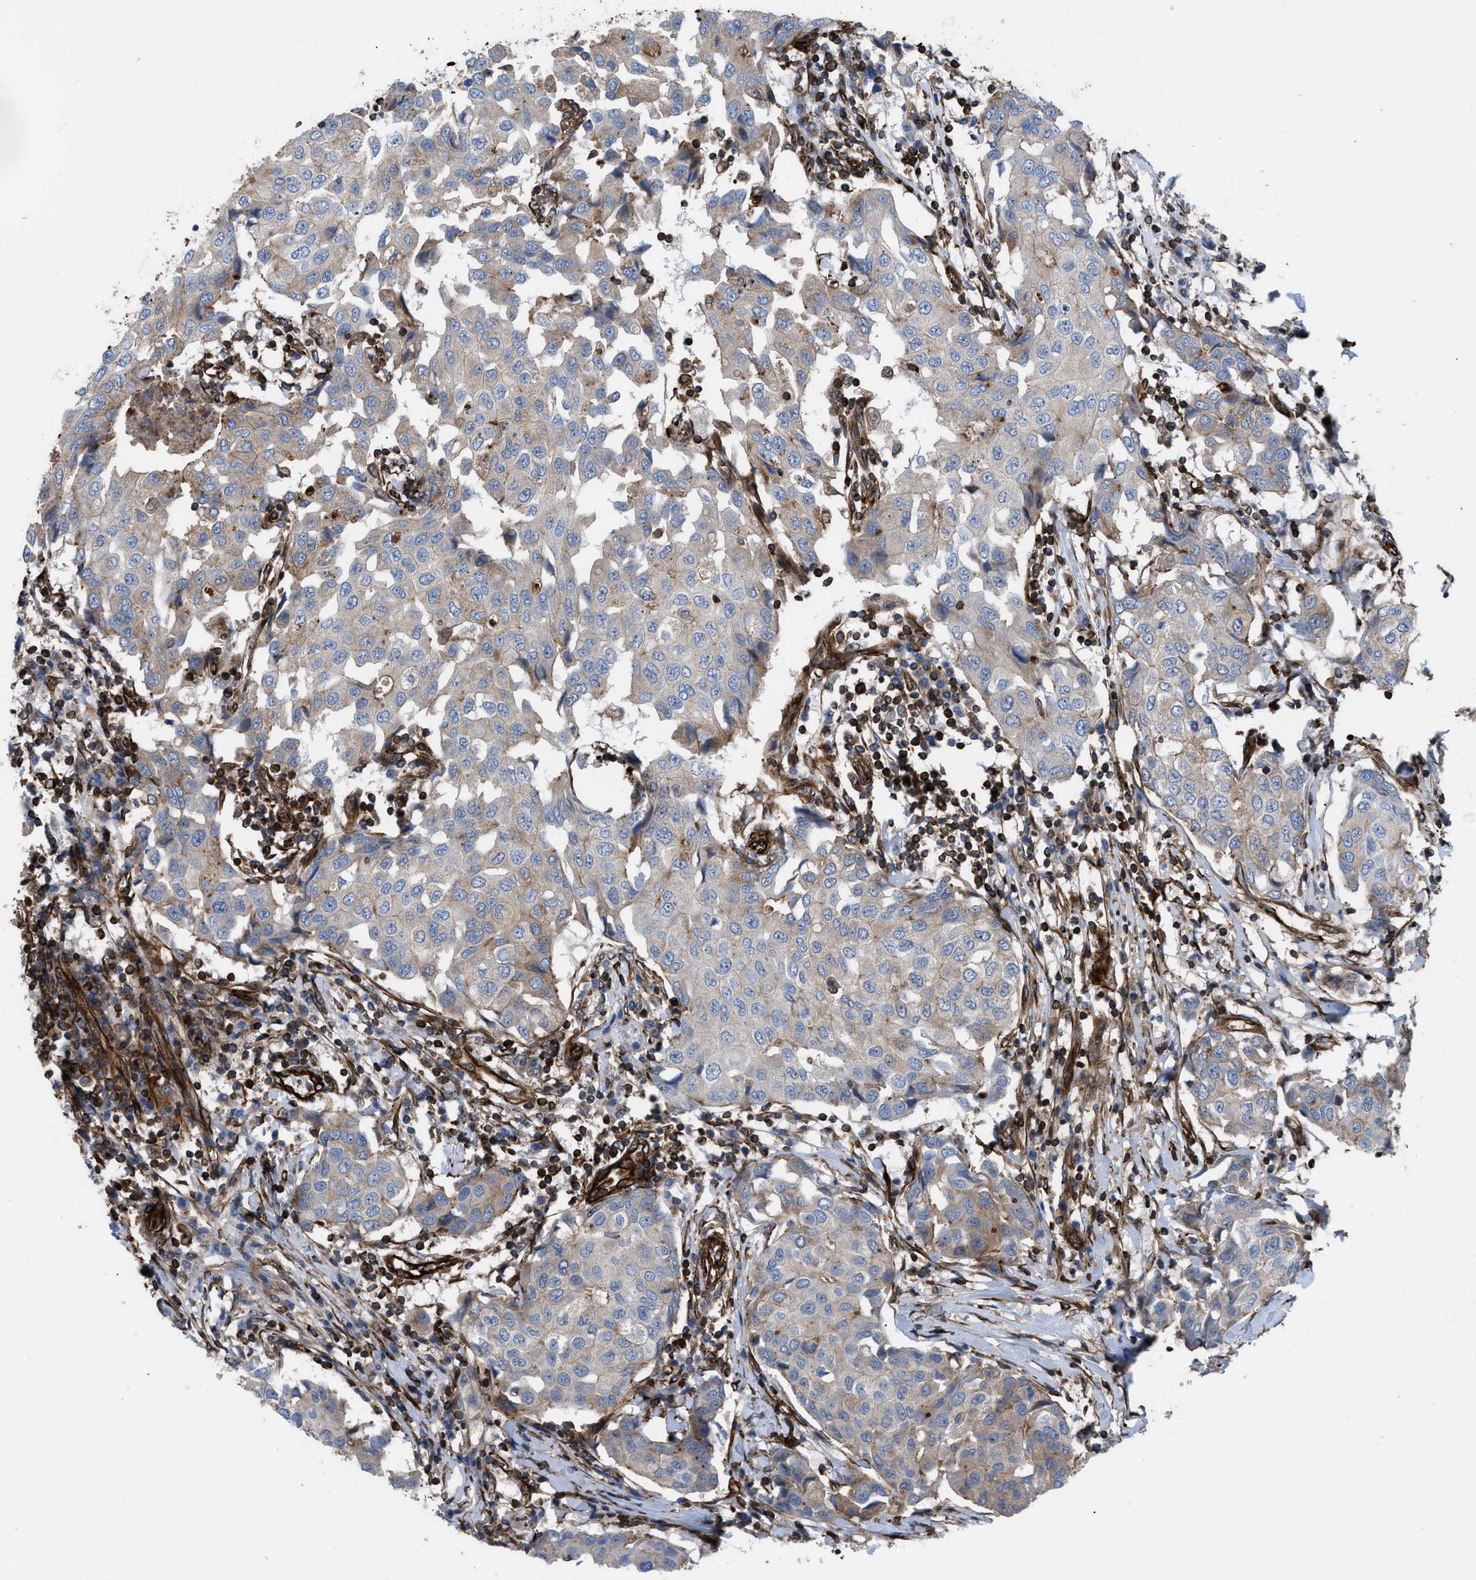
{"staining": {"intensity": "weak", "quantity": "25%-75%", "location": "cytoplasmic/membranous"}, "tissue": "breast cancer", "cell_type": "Tumor cells", "image_type": "cancer", "snomed": [{"axis": "morphology", "description": "Duct carcinoma"}, {"axis": "topography", "description": "Breast"}], "caption": "Immunohistochemistry (IHC) of human intraductal carcinoma (breast) reveals low levels of weak cytoplasmic/membranous positivity in about 25%-75% of tumor cells. Nuclei are stained in blue.", "gene": "PTPRE", "patient": {"sex": "female", "age": 80}}